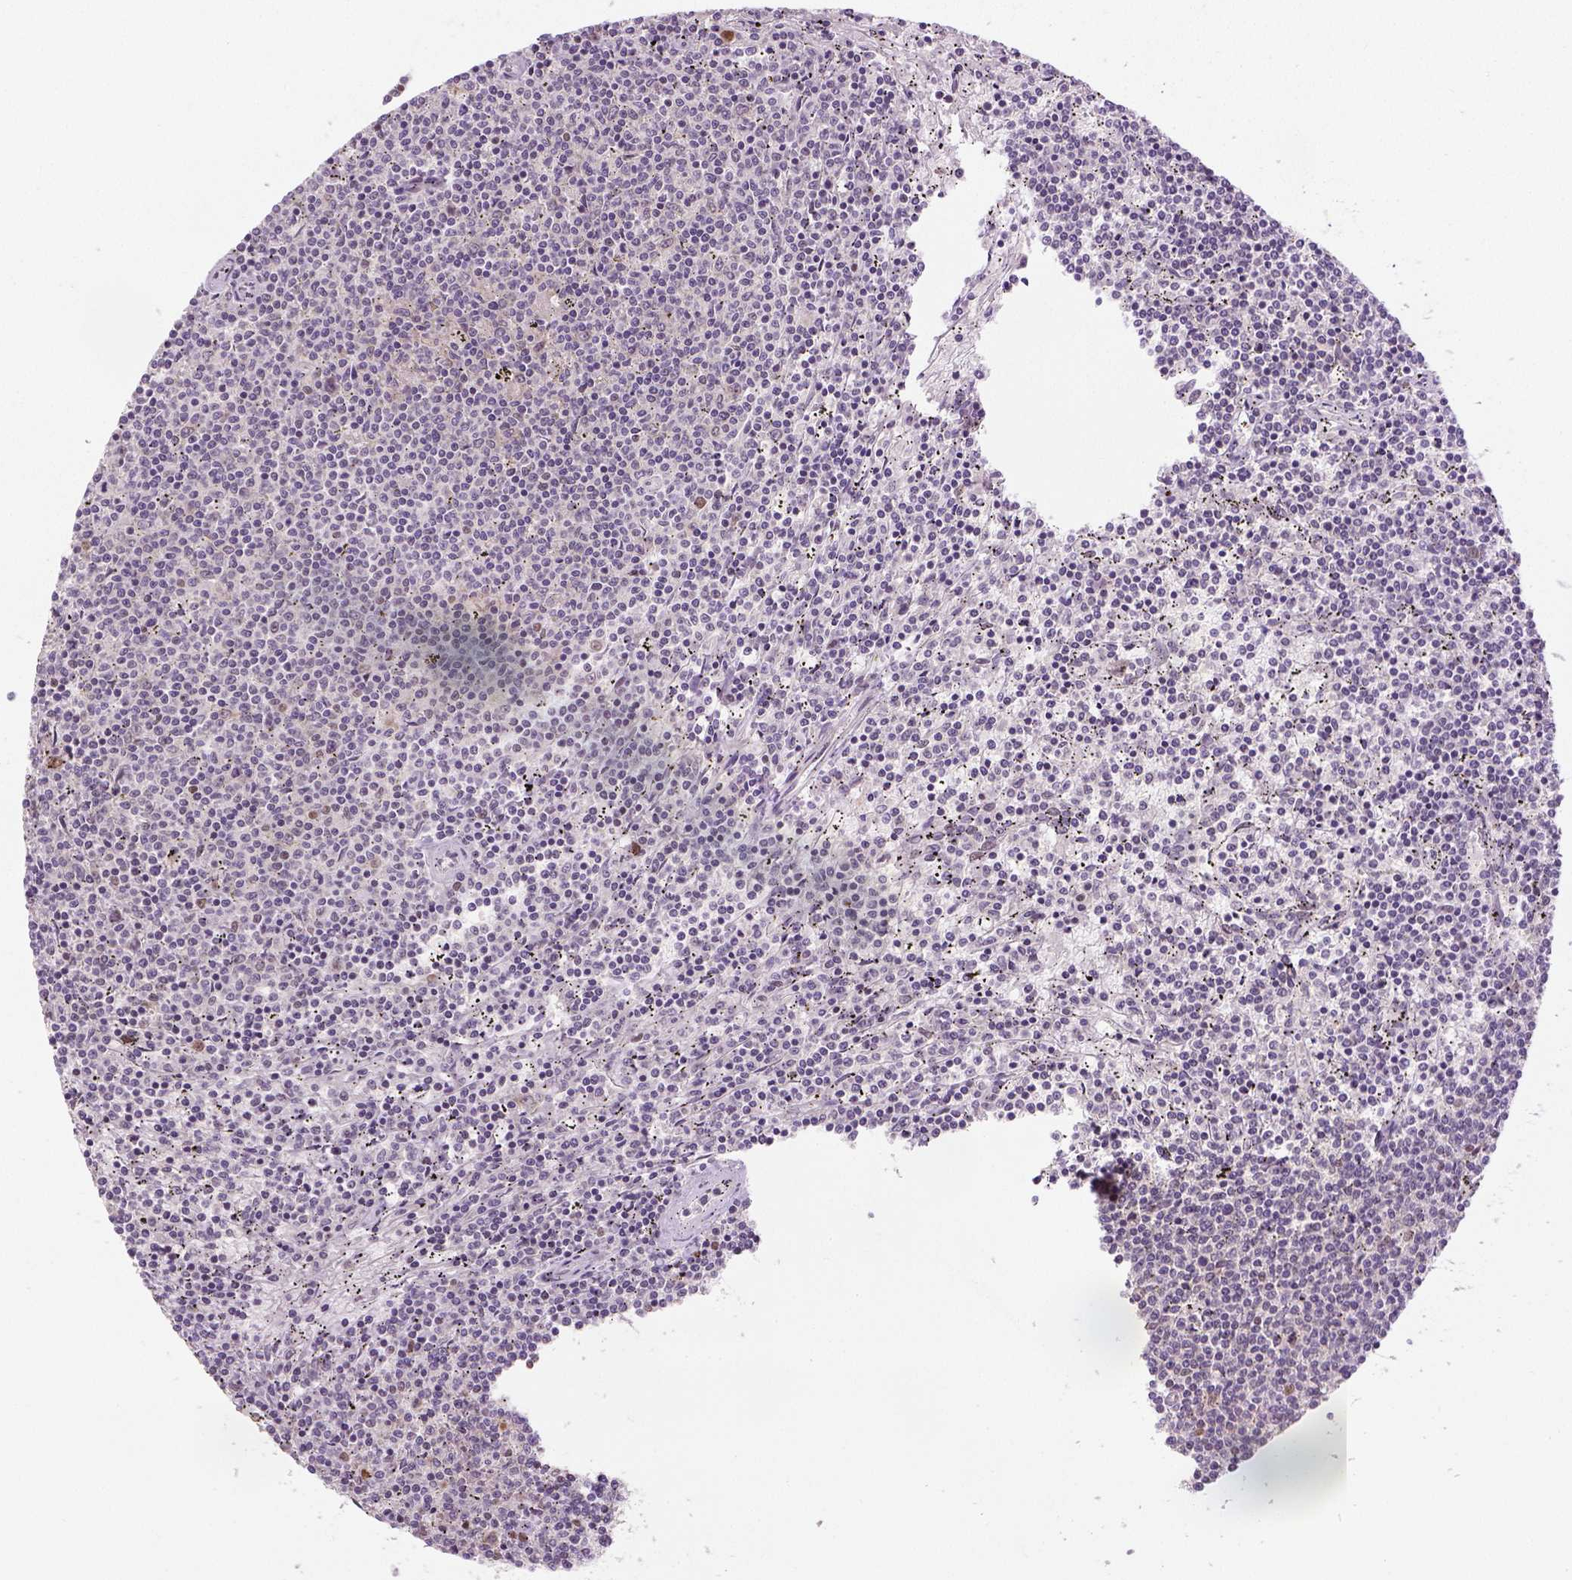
{"staining": {"intensity": "negative", "quantity": "none", "location": "none"}, "tissue": "lymphoma", "cell_type": "Tumor cells", "image_type": "cancer", "snomed": [{"axis": "morphology", "description": "Malignant lymphoma, non-Hodgkin's type, Low grade"}, {"axis": "topography", "description": "Spleen"}], "caption": "Tumor cells are negative for protein expression in human malignant lymphoma, non-Hodgkin's type (low-grade).", "gene": "FANCE", "patient": {"sex": "female", "age": 50}}